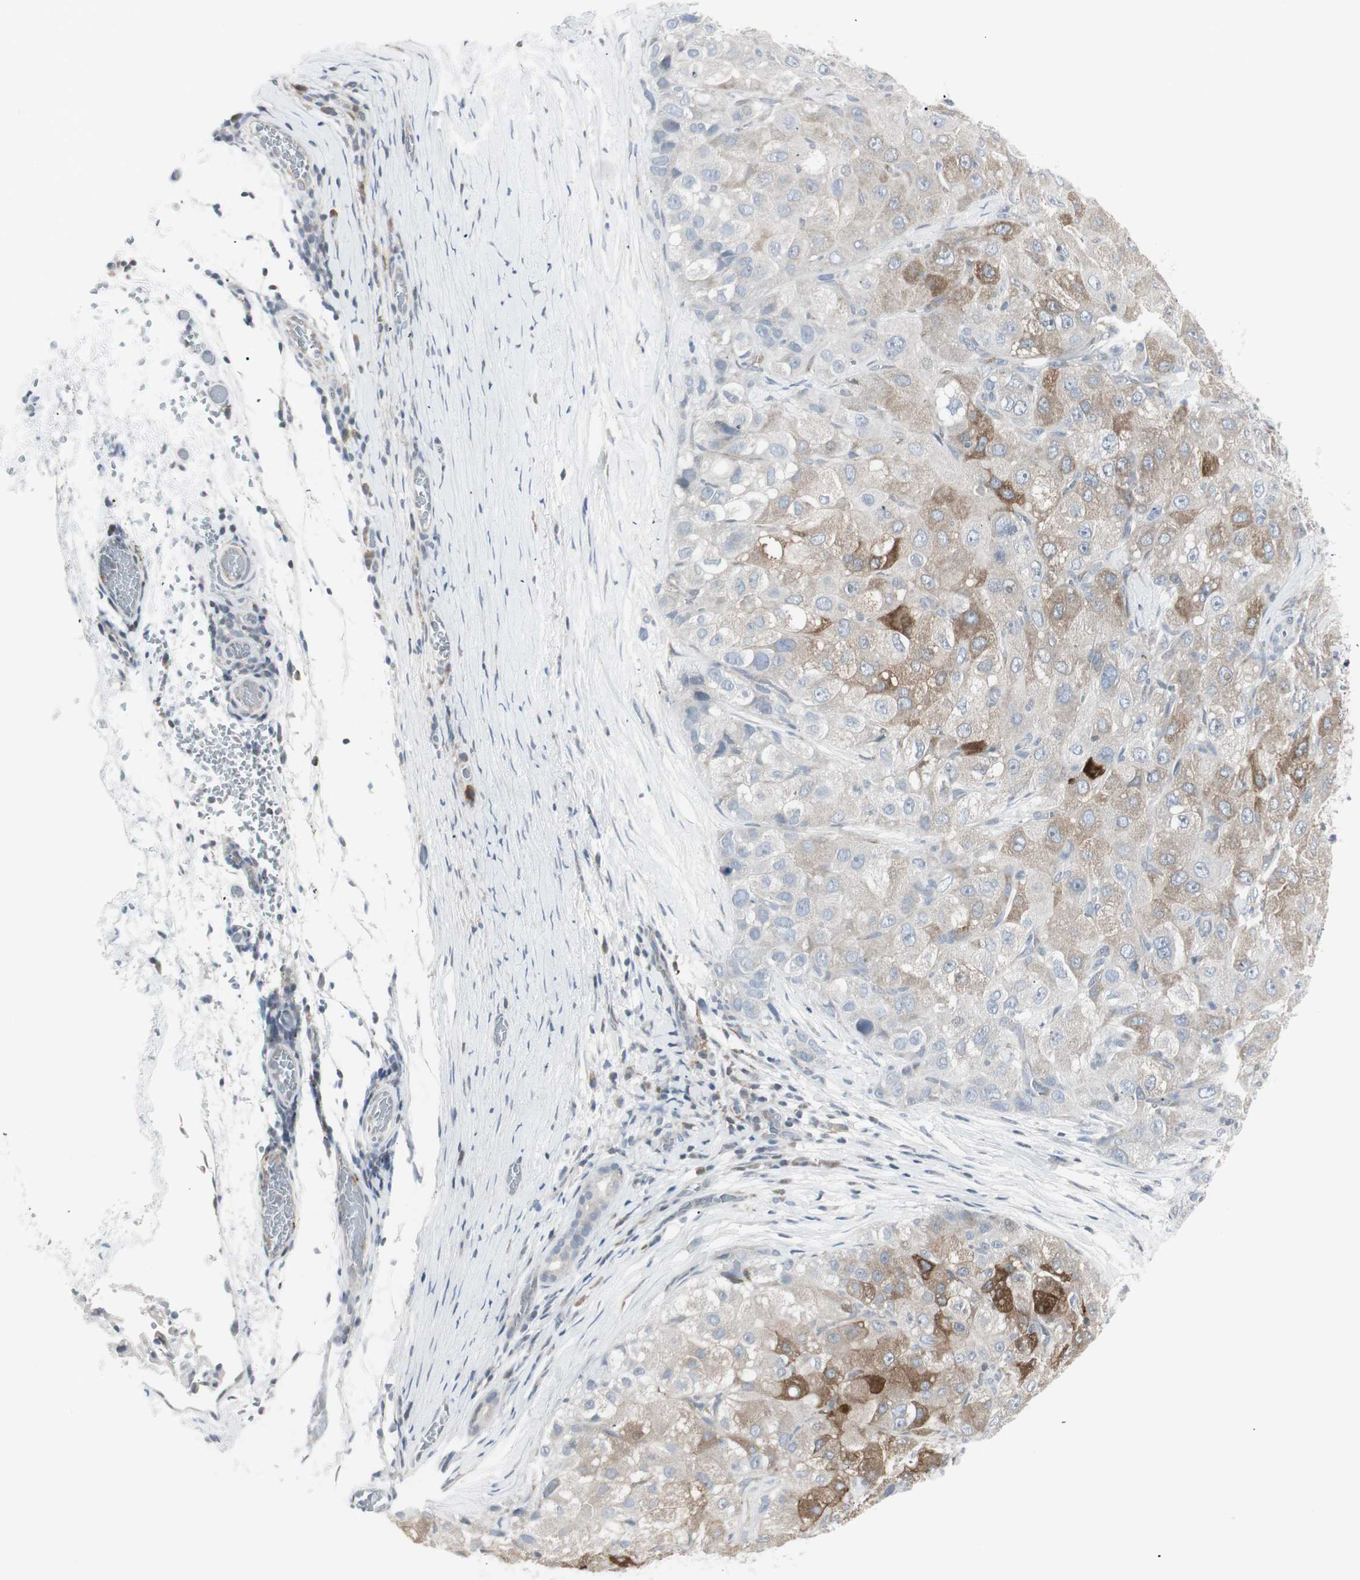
{"staining": {"intensity": "strong", "quantity": "<25%", "location": "cytoplasmic/membranous"}, "tissue": "liver cancer", "cell_type": "Tumor cells", "image_type": "cancer", "snomed": [{"axis": "morphology", "description": "Carcinoma, Hepatocellular, NOS"}, {"axis": "topography", "description": "Liver"}], "caption": "Liver cancer (hepatocellular carcinoma) was stained to show a protein in brown. There is medium levels of strong cytoplasmic/membranous staining in about <25% of tumor cells.", "gene": "MAP4K4", "patient": {"sex": "male", "age": 80}}